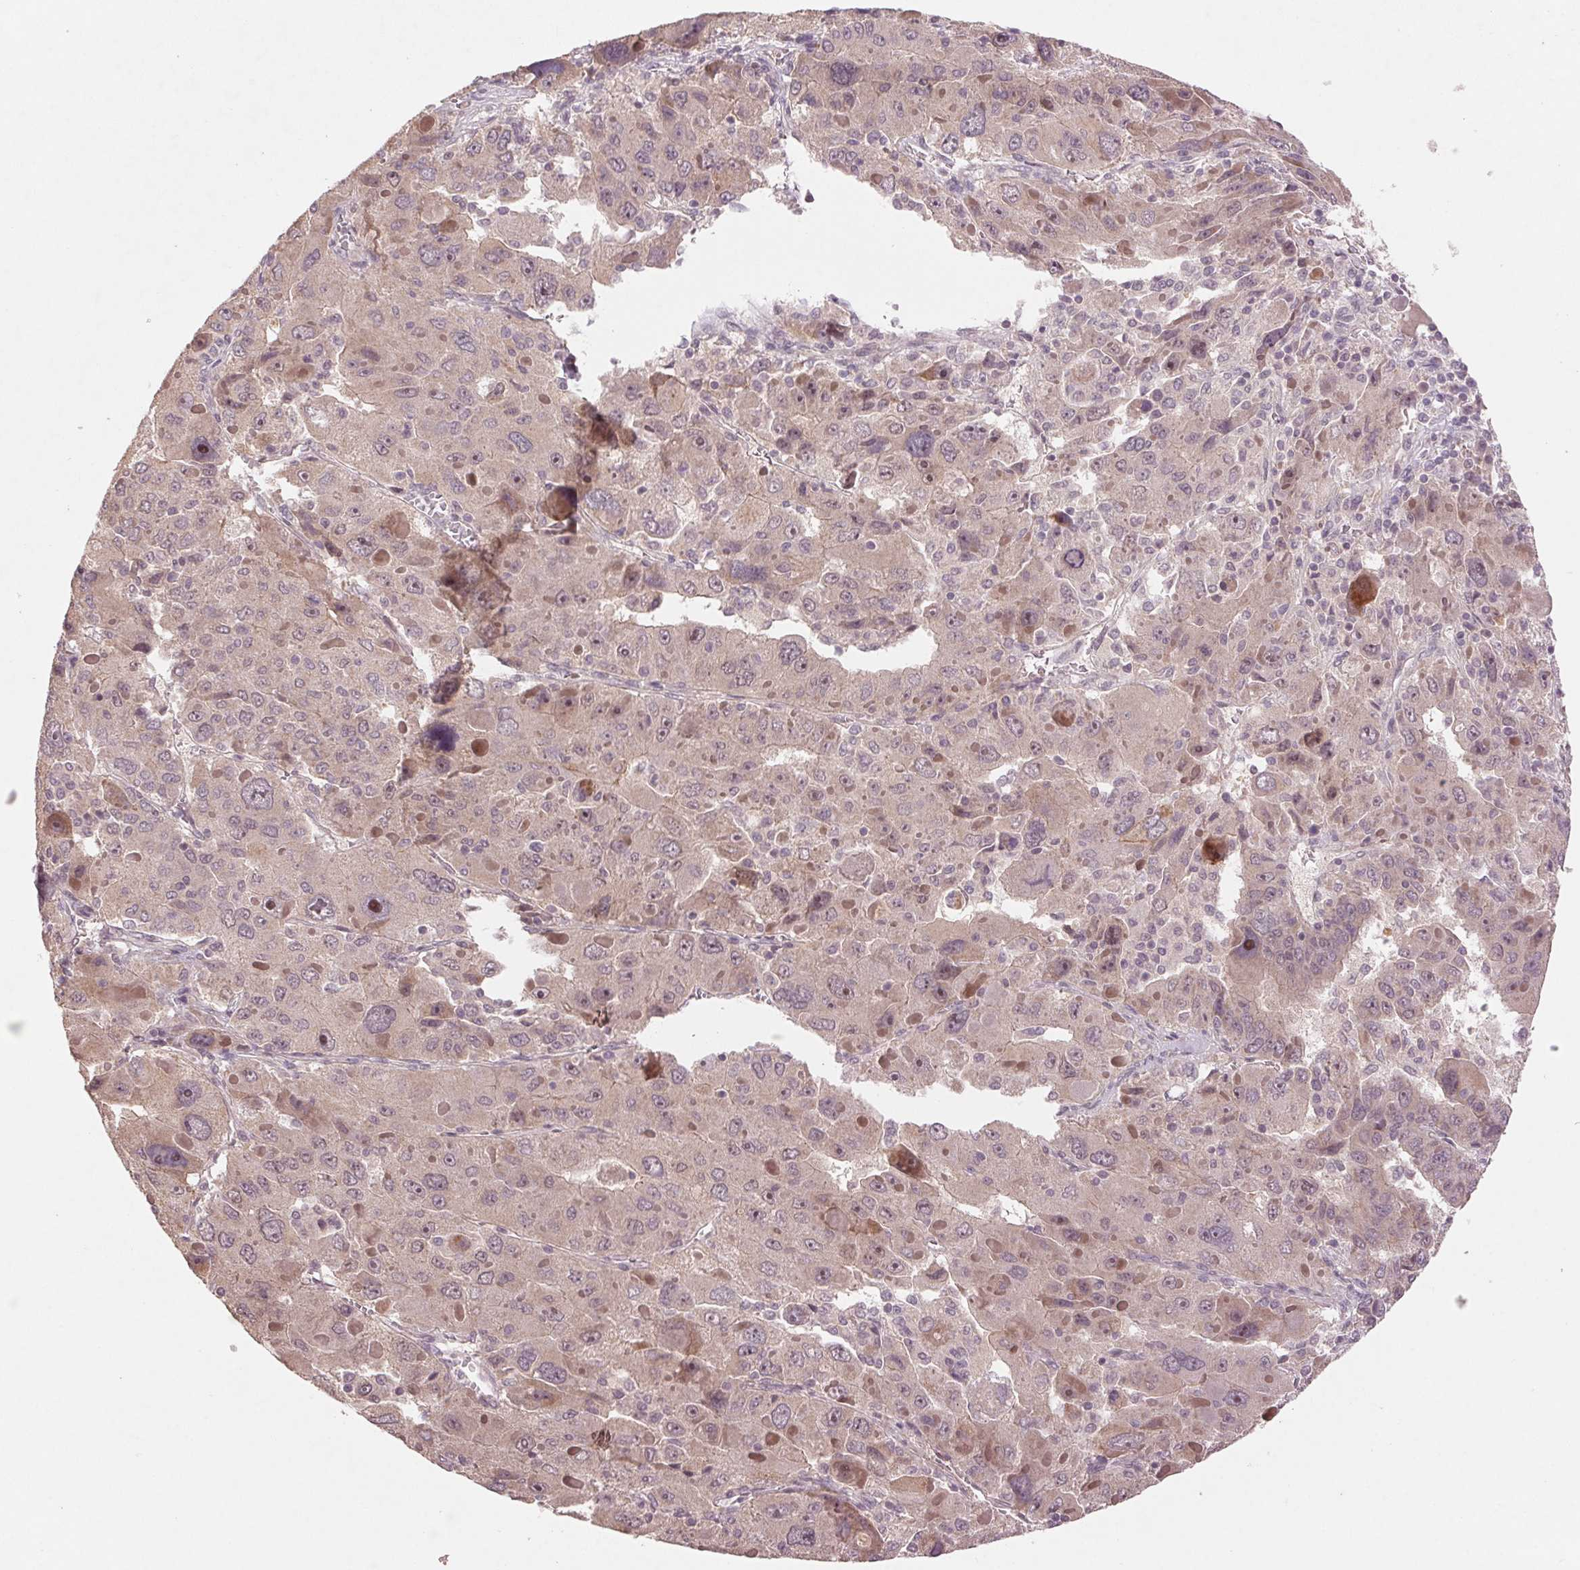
{"staining": {"intensity": "weak", "quantity": "<25%", "location": "nuclear"}, "tissue": "liver cancer", "cell_type": "Tumor cells", "image_type": "cancer", "snomed": [{"axis": "morphology", "description": "Carcinoma, Hepatocellular, NOS"}, {"axis": "topography", "description": "Liver"}], "caption": "The immunohistochemistry (IHC) histopathology image has no significant expression in tumor cells of liver cancer (hepatocellular carcinoma) tissue.", "gene": "SMLR1", "patient": {"sex": "female", "age": 41}}